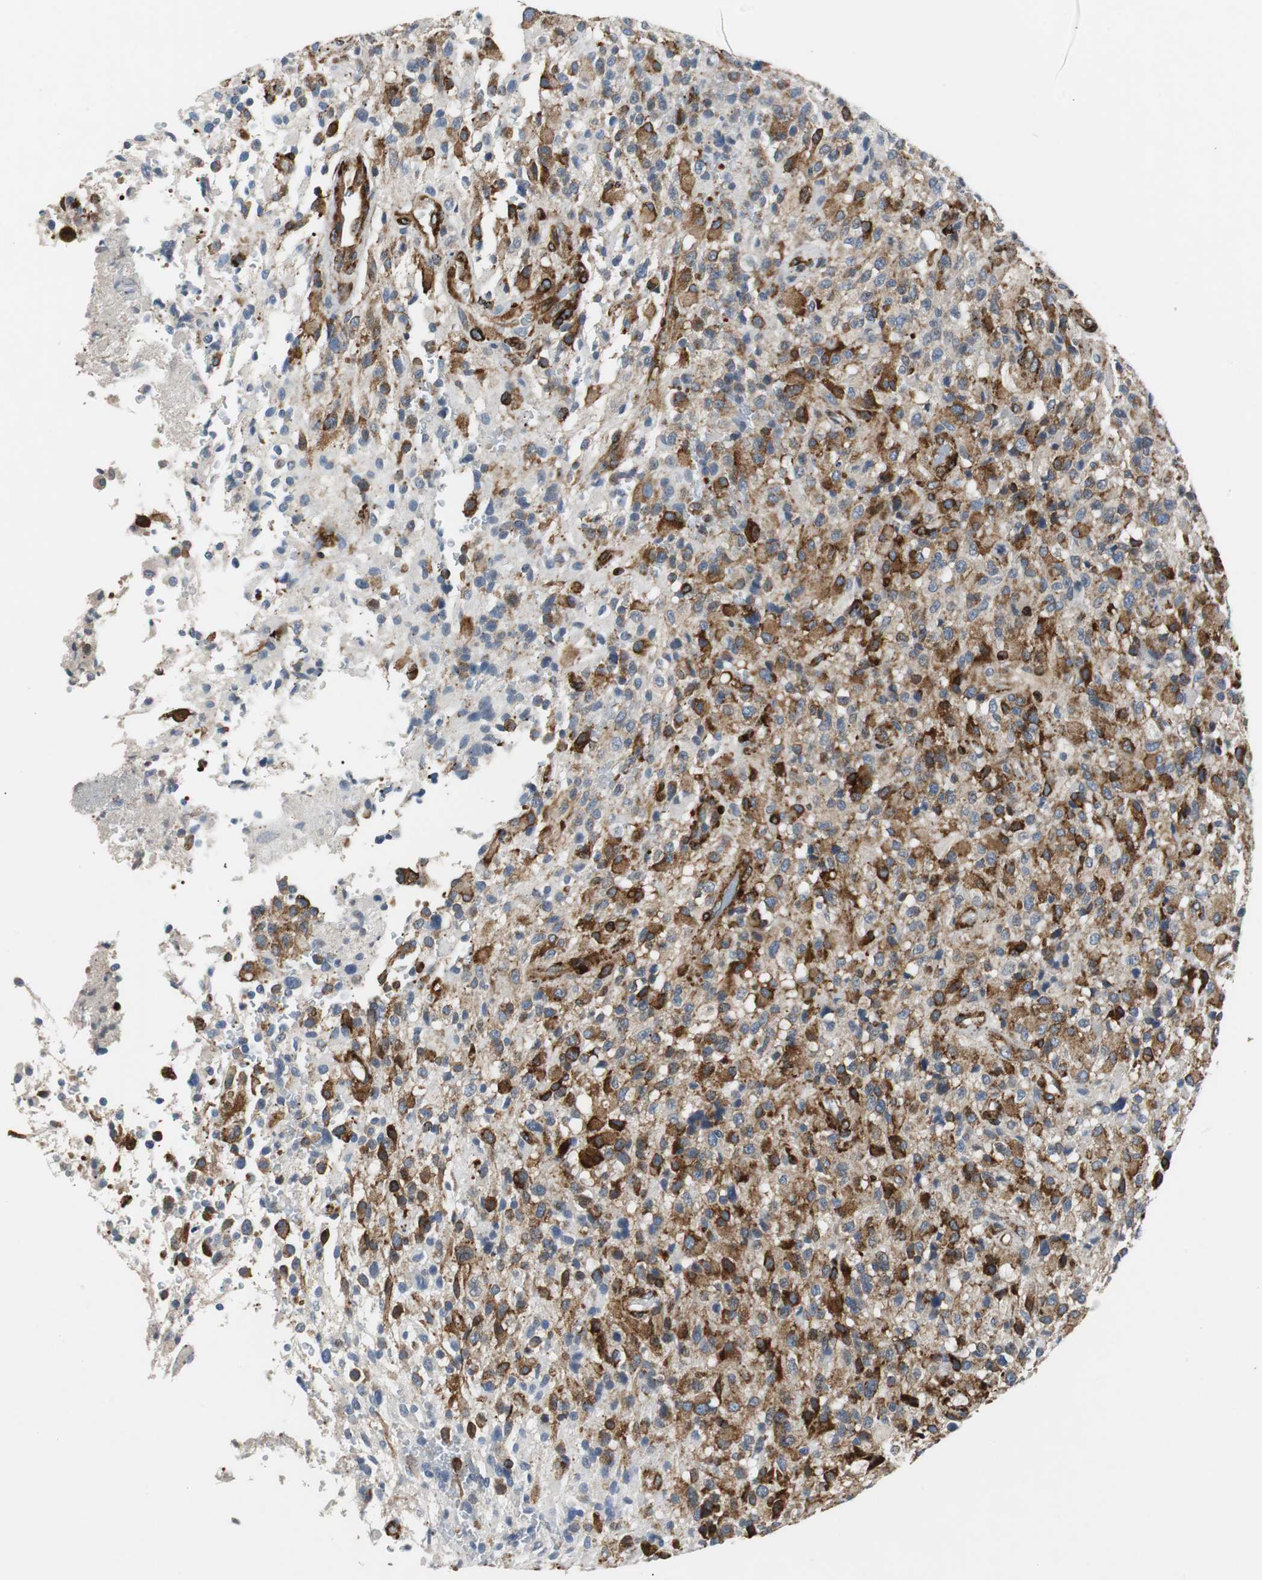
{"staining": {"intensity": "moderate", "quantity": "<25%", "location": "cytoplasmic/membranous"}, "tissue": "glioma", "cell_type": "Tumor cells", "image_type": "cancer", "snomed": [{"axis": "morphology", "description": "Glioma, malignant, High grade"}, {"axis": "topography", "description": "Brain"}], "caption": "The micrograph reveals staining of glioma, revealing moderate cytoplasmic/membranous protein positivity (brown color) within tumor cells. (DAB = brown stain, brightfield microscopy at high magnification).", "gene": "ISCU", "patient": {"sex": "male", "age": 71}}